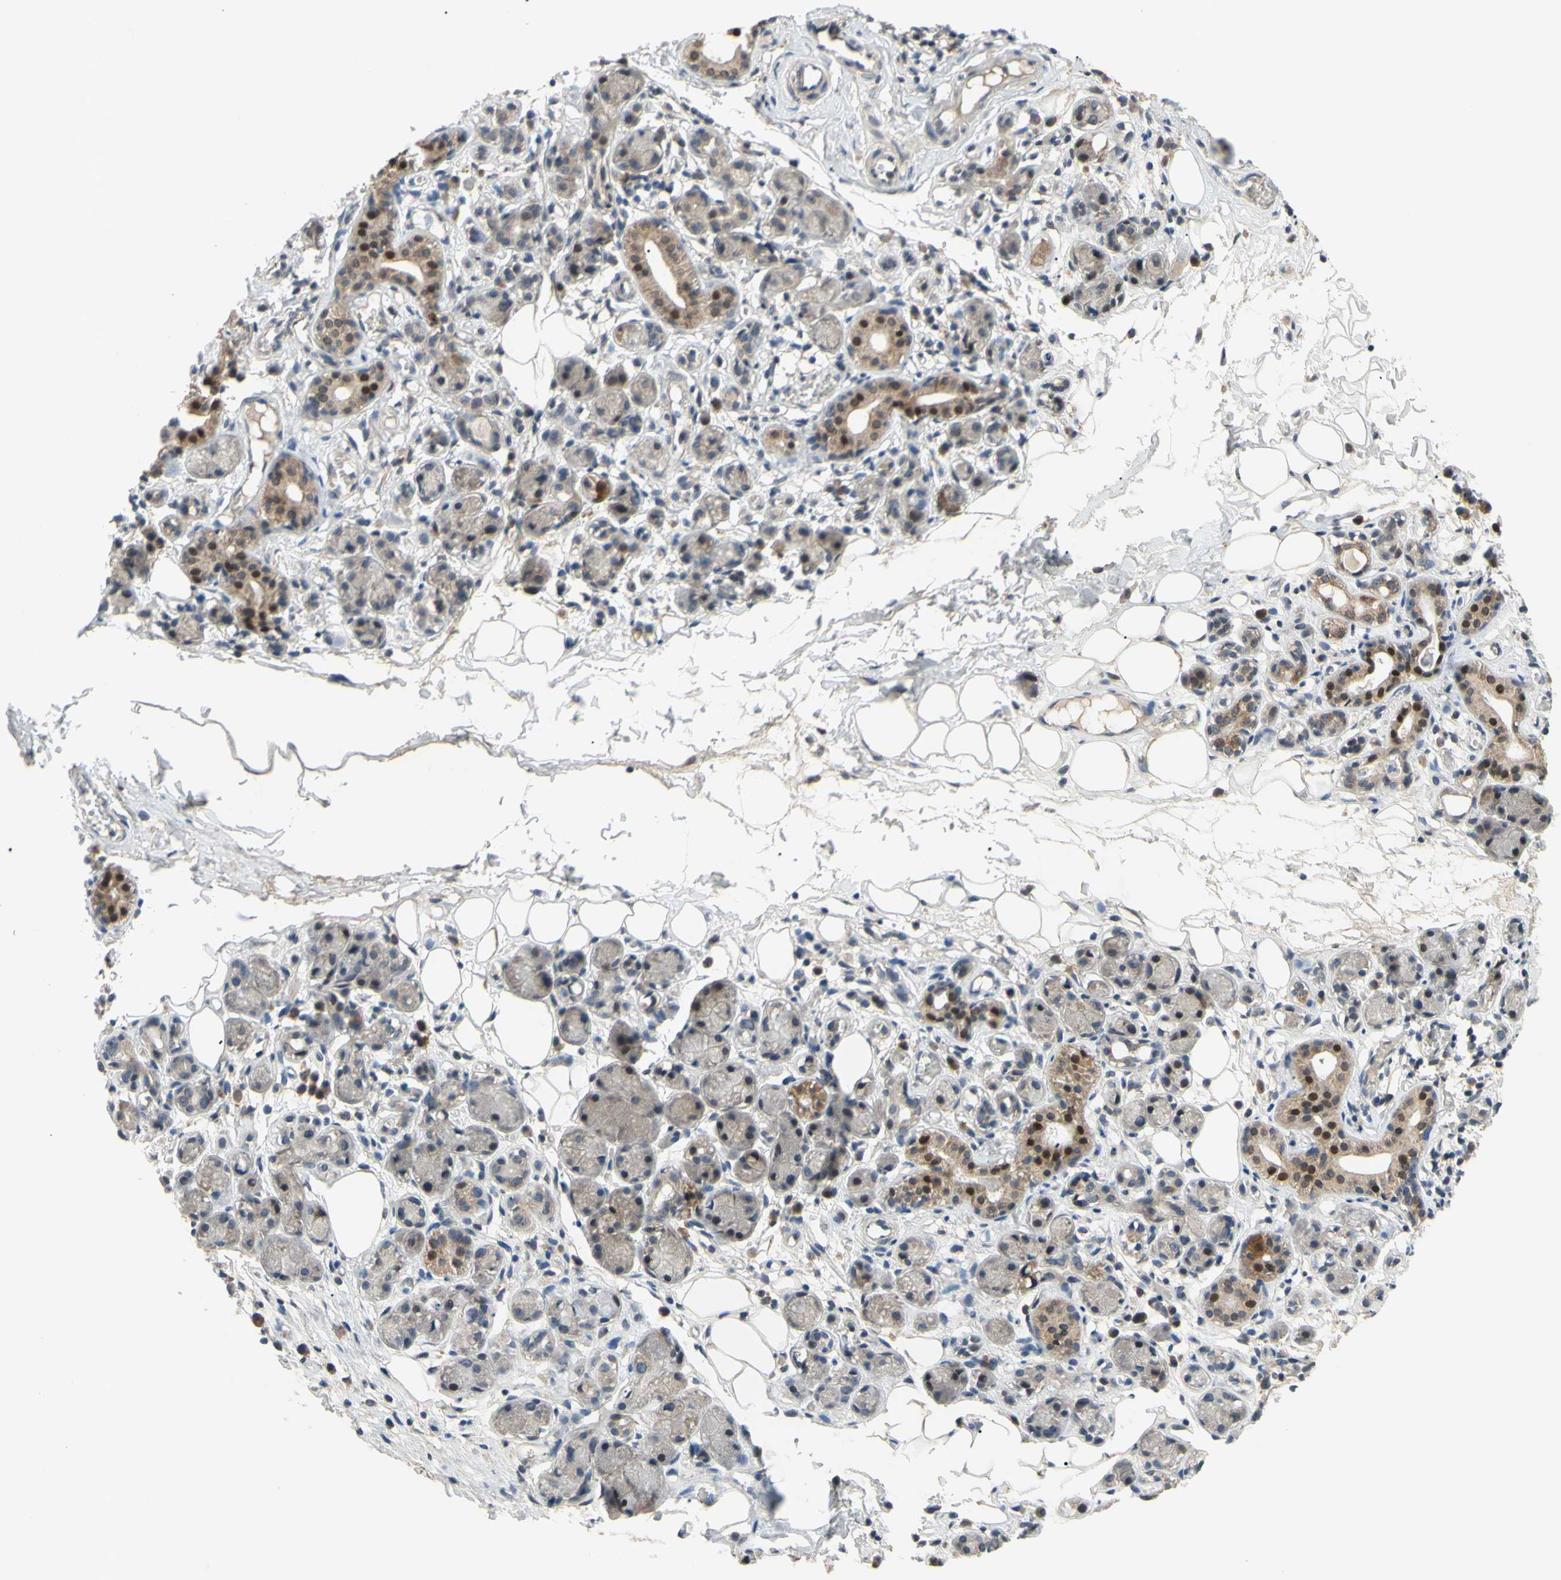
{"staining": {"intensity": "weak", "quantity": "25%-75%", "location": "cytoplasmic/membranous"}, "tissue": "adipose tissue", "cell_type": "Adipocytes", "image_type": "normal", "snomed": [{"axis": "morphology", "description": "Normal tissue, NOS"}, {"axis": "morphology", "description": "Inflammation, NOS"}, {"axis": "topography", "description": "Vascular tissue"}, {"axis": "topography", "description": "Salivary gland"}], "caption": "Adipocytes reveal low levels of weak cytoplasmic/membranous expression in about 25%-75% of cells in benign human adipose tissue.", "gene": "CD164", "patient": {"sex": "female", "age": 75}}